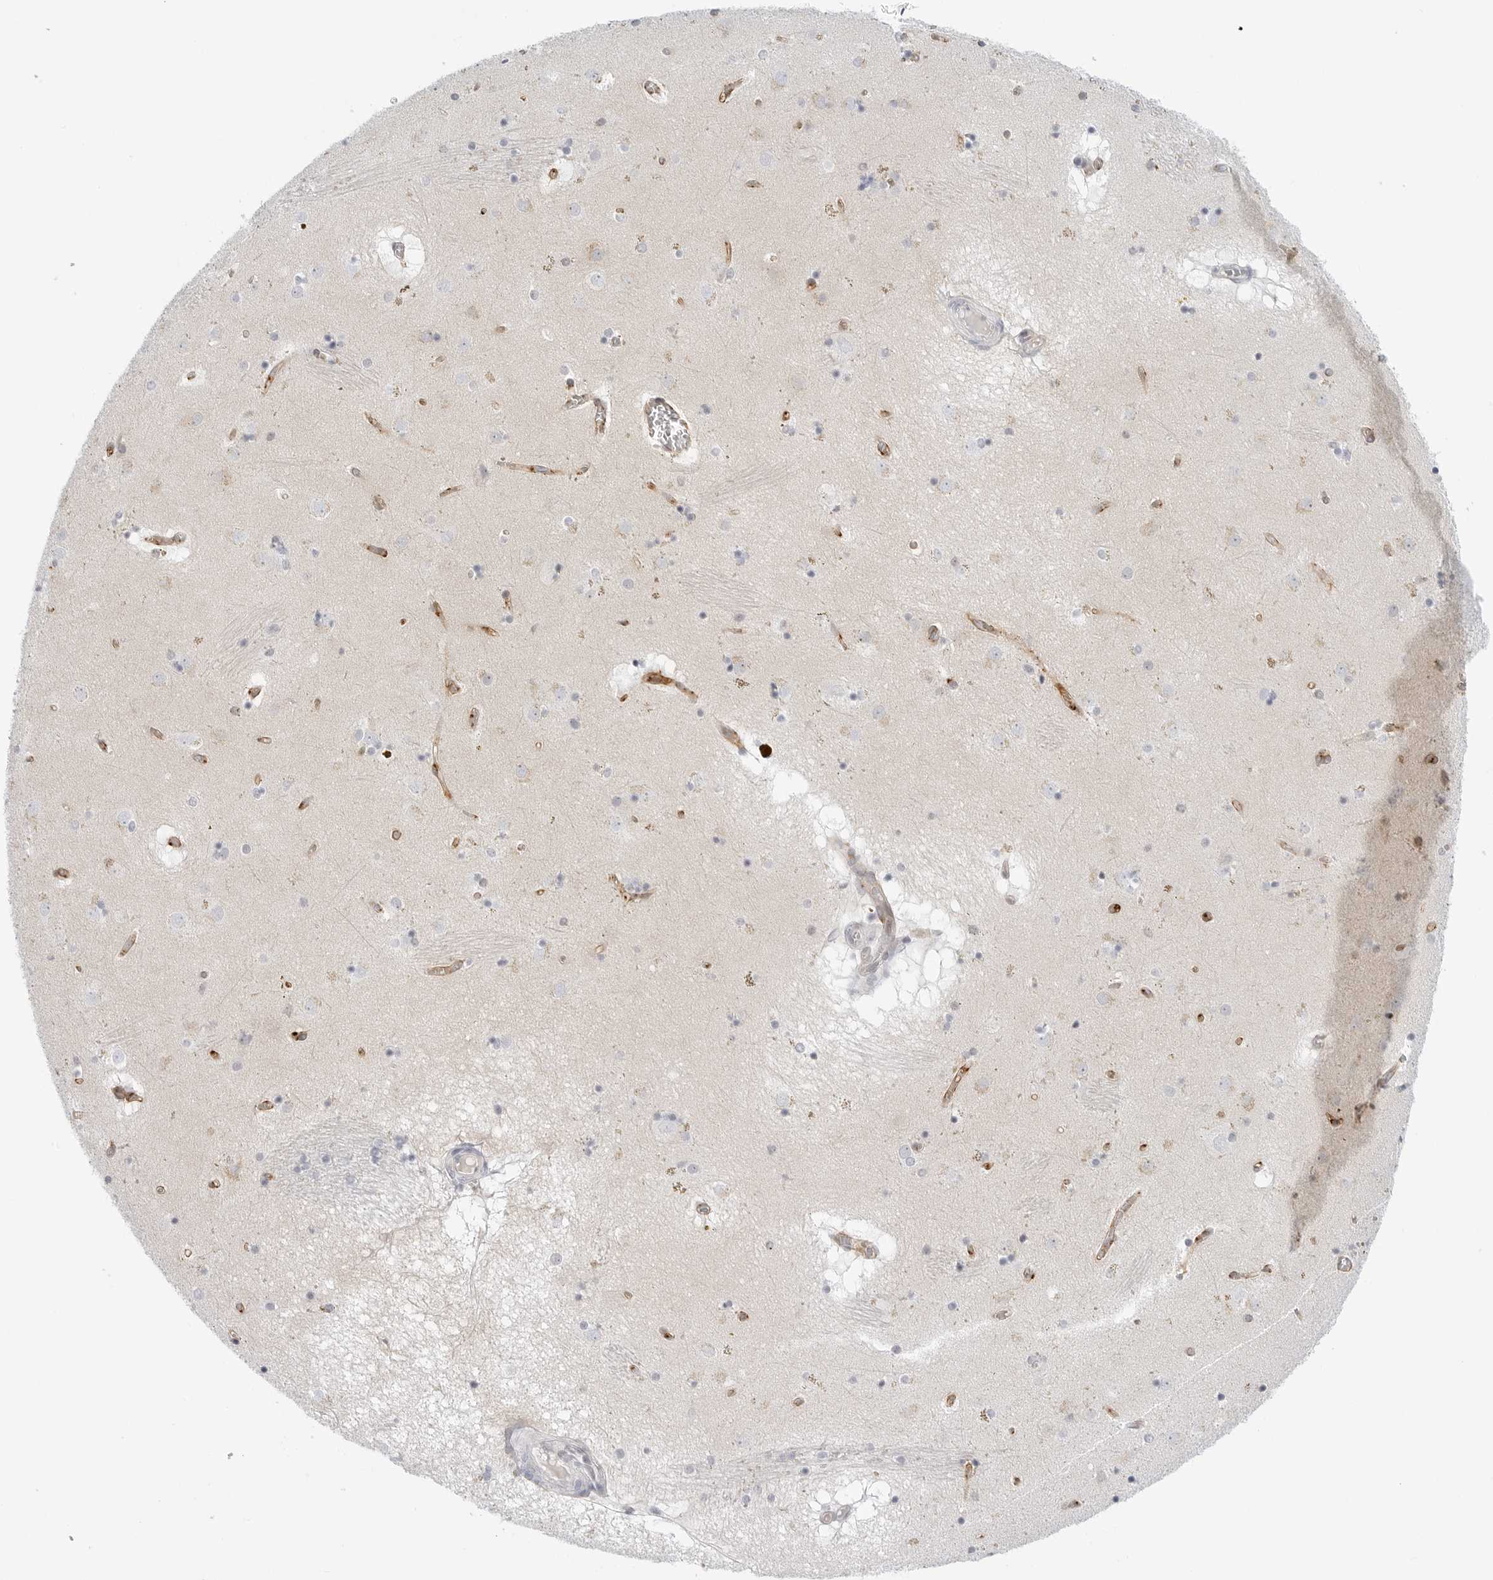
{"staining": {"intensity": "weak", "quantity": "<25%", "location": "cytoplasmic/membranous"}, "tissue": "caudate", "cell_type": "Glial cells", "image_type": "normal", "snomed": [{"axis": "morphology", "description": "Normal tissue, NOS"}, {"axis": "topography", "description": "Lateral ventricle wall"}], "caption": "This is an immunohistochemistry (IHC) photomicrograph of benign caudate. There is no staining in glial cells.", "gene": "SLC19A1", "patient": {"sex": "male", "age": 70}}